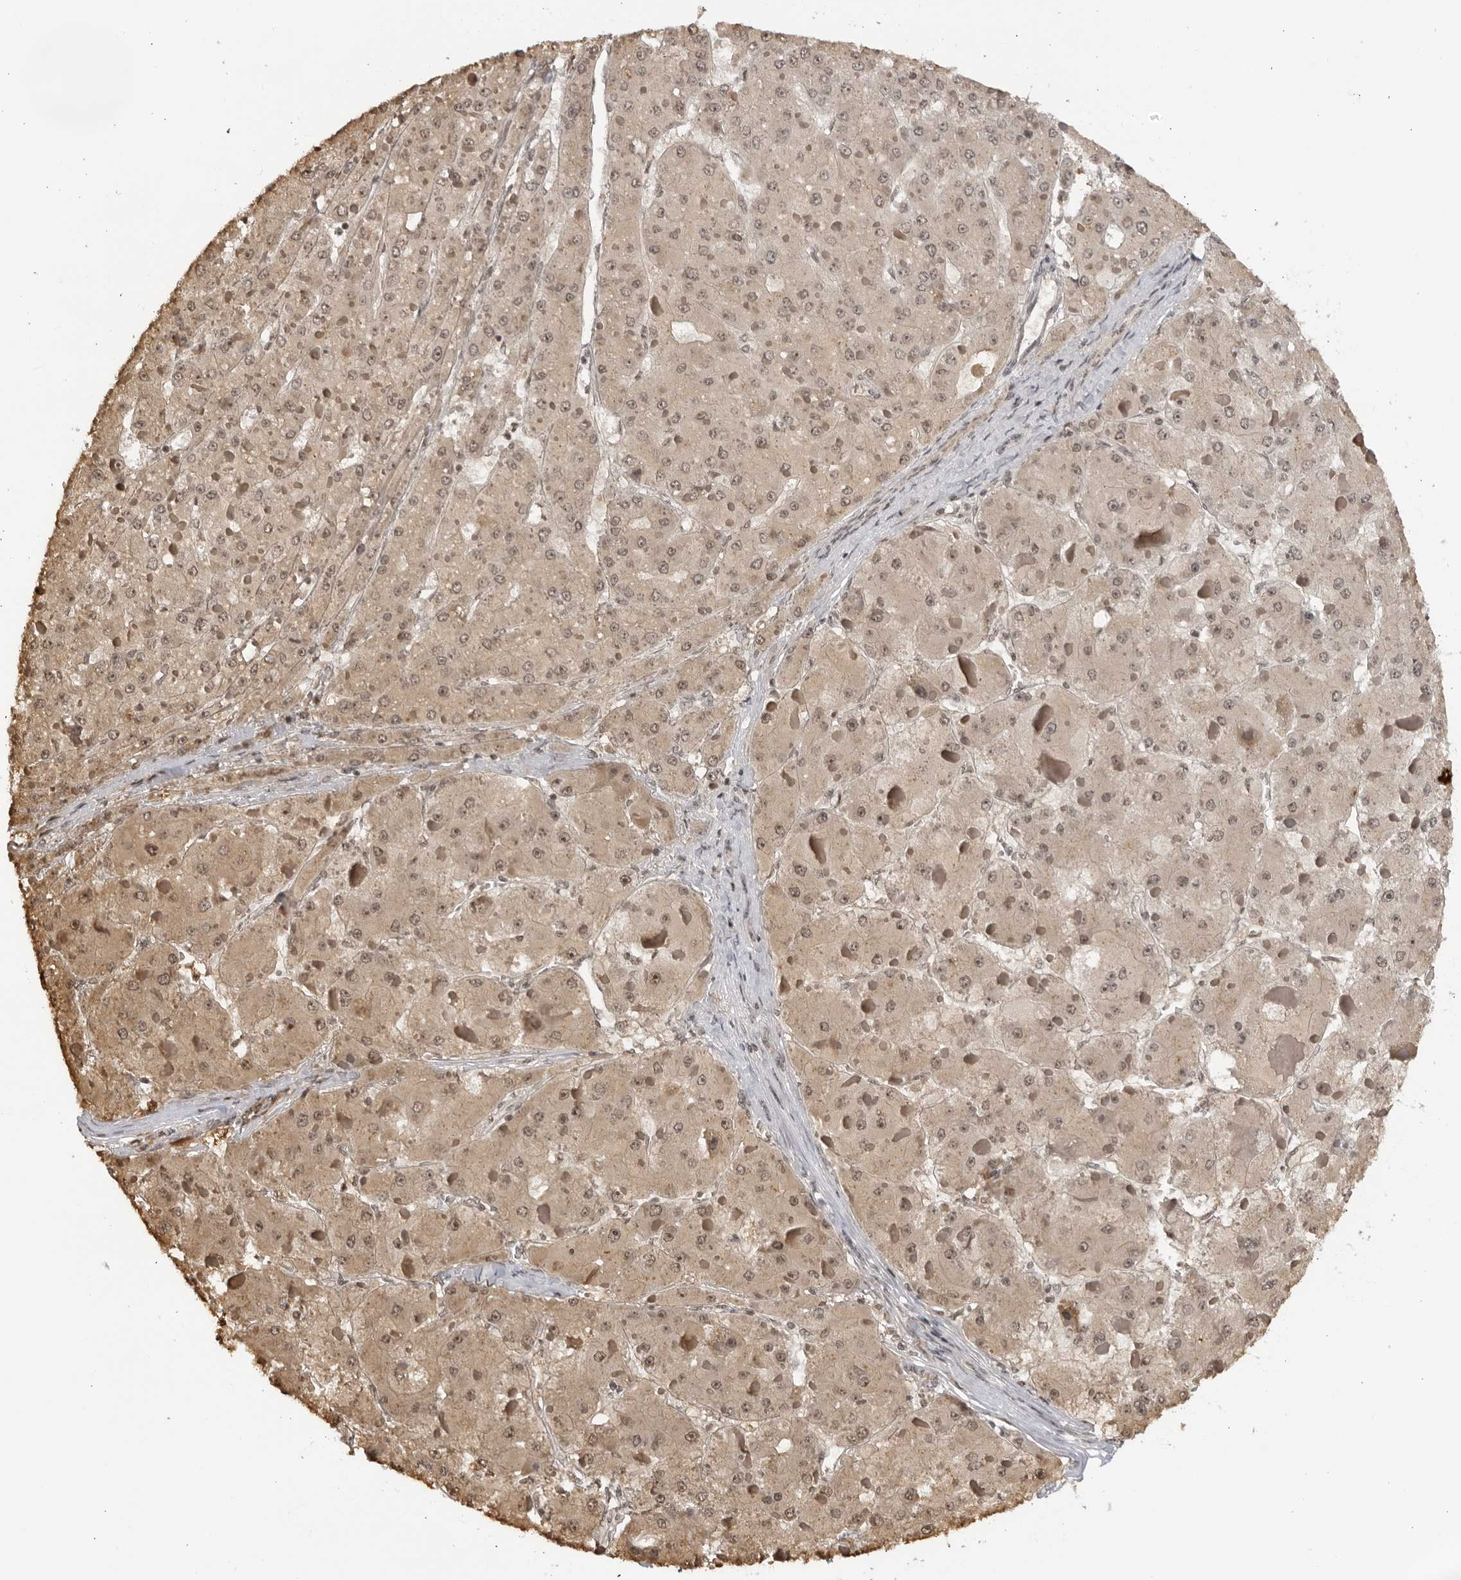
{"staining": {"intensity": "moderate", "quantity": ">75%", "location": "cytoplasmic/membranous,nuclear"}, "tissue": "liver cancer", "cell_type": "Tumor cells", "image_type": "cancer", "snomed": [{"axis": "morphology", "description": "Carcinoma, Hepatocellular, NOS"}, {"axis": "topography", "description": "Liver"}], "caption": "Hepatocellular carcinoma (liver) stained with a protein marker reveals moderate staining in tumor cells.", "gene": "RASGEF1C", "patient": {"sex": "female", "age": 73}}